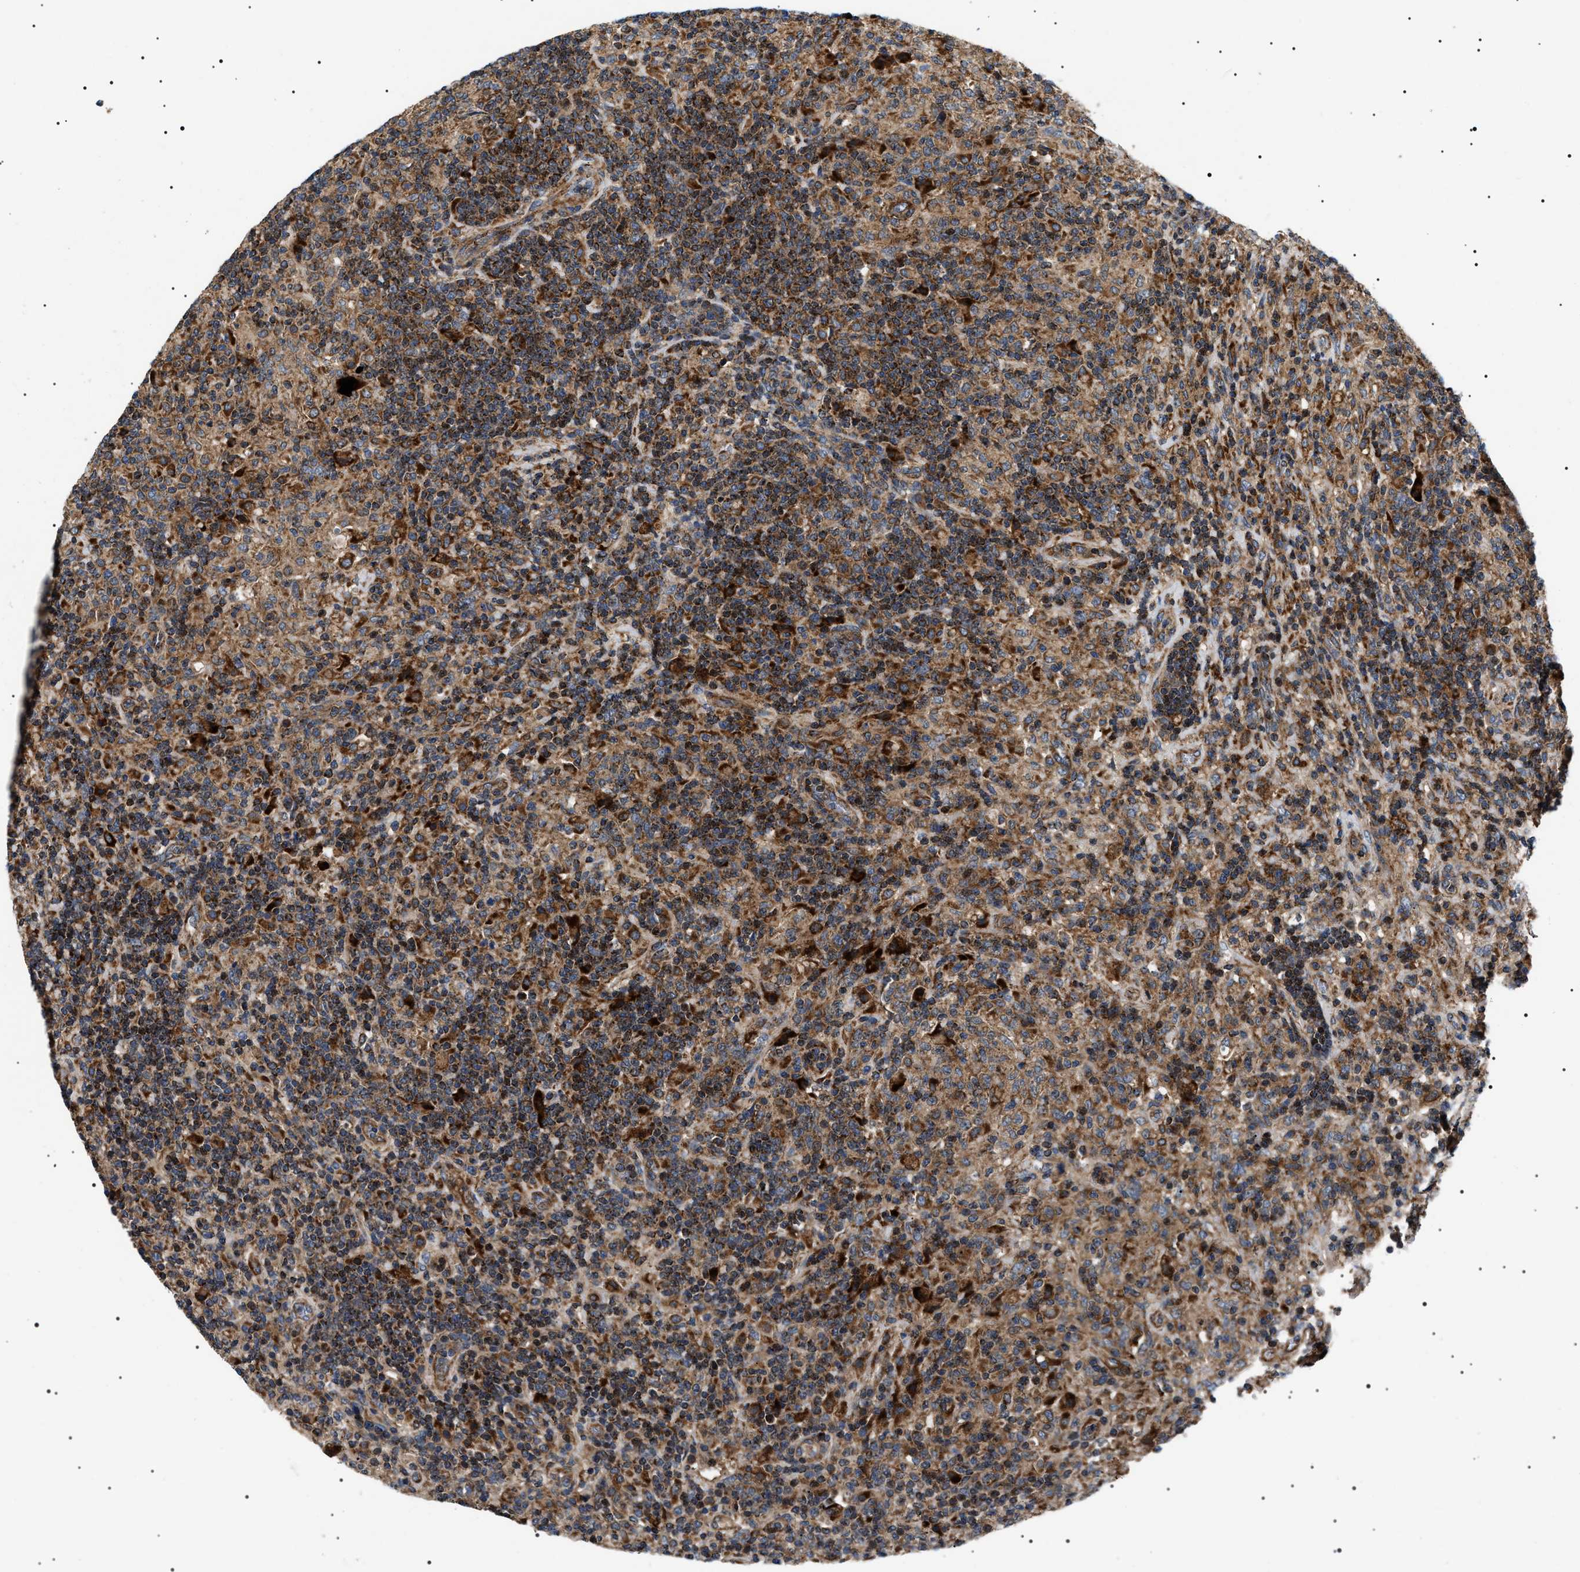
{"staining": {"intensity": "moderate", "quantity": ">75%", "location": "cytoplasmic/membranous"}, "tissue": "lymphoma", "cell_type": "Tumor cells", "image_type": "cancer", "snomed": [{"axis": "morphology", "description": "Hodgkin's disease, NOS"}, {"axis": "topography", "description": "Lymph node"}], "caption": "A medium amount of moderate cytoplasmic/membranous expression is present in about >75% of tumor cells in Hodgkin's disease tissue. The staining was performed using DAB (3,3'-diaminobenzidine), with brown indicating positive protein expression. Nuclei are stained blue with hematoxylin.", "gene": "OXSM", "patient": {"sex": "male", "age": 70}}